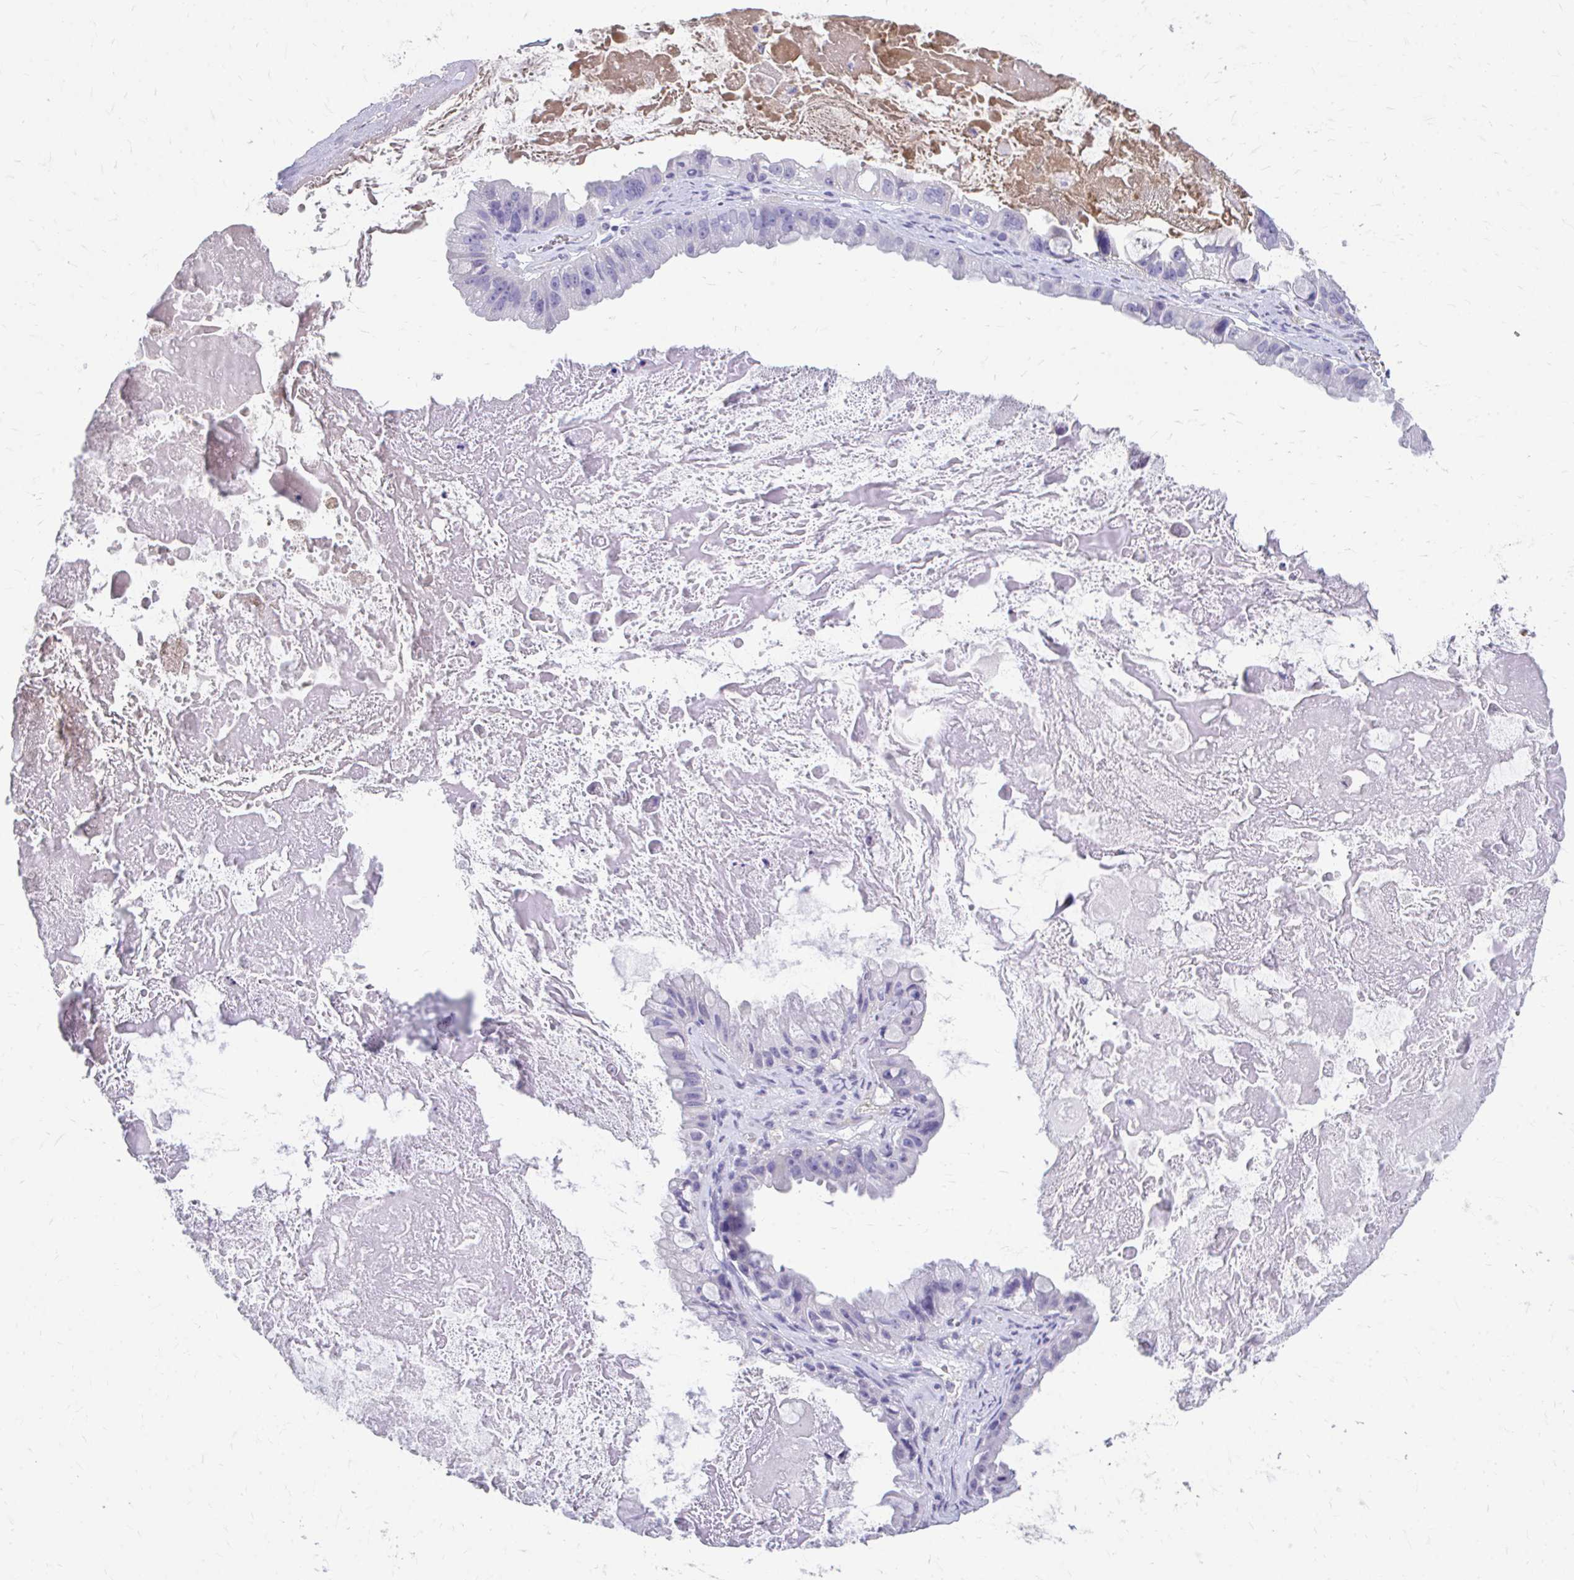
{"staining": {"intensity": "negative", "quantity": "none", "location": "none"}, "tissue": "ovarian cancer", "cell_type": "Tumor cells", "image_type": "cancer", "snomed": [{"axis": "morphology", "description": "Cystadenocarcinoma, mucinous, NOS"}, {"axis": "topography", "description": "Ovary"}], "caption": "This is an IHC image of human ovarian mucinous cystadenocarcinoma. There is no expression in tumor cells.", "gene": "CFH", "patient": {"sex": "female", "age": 61}}